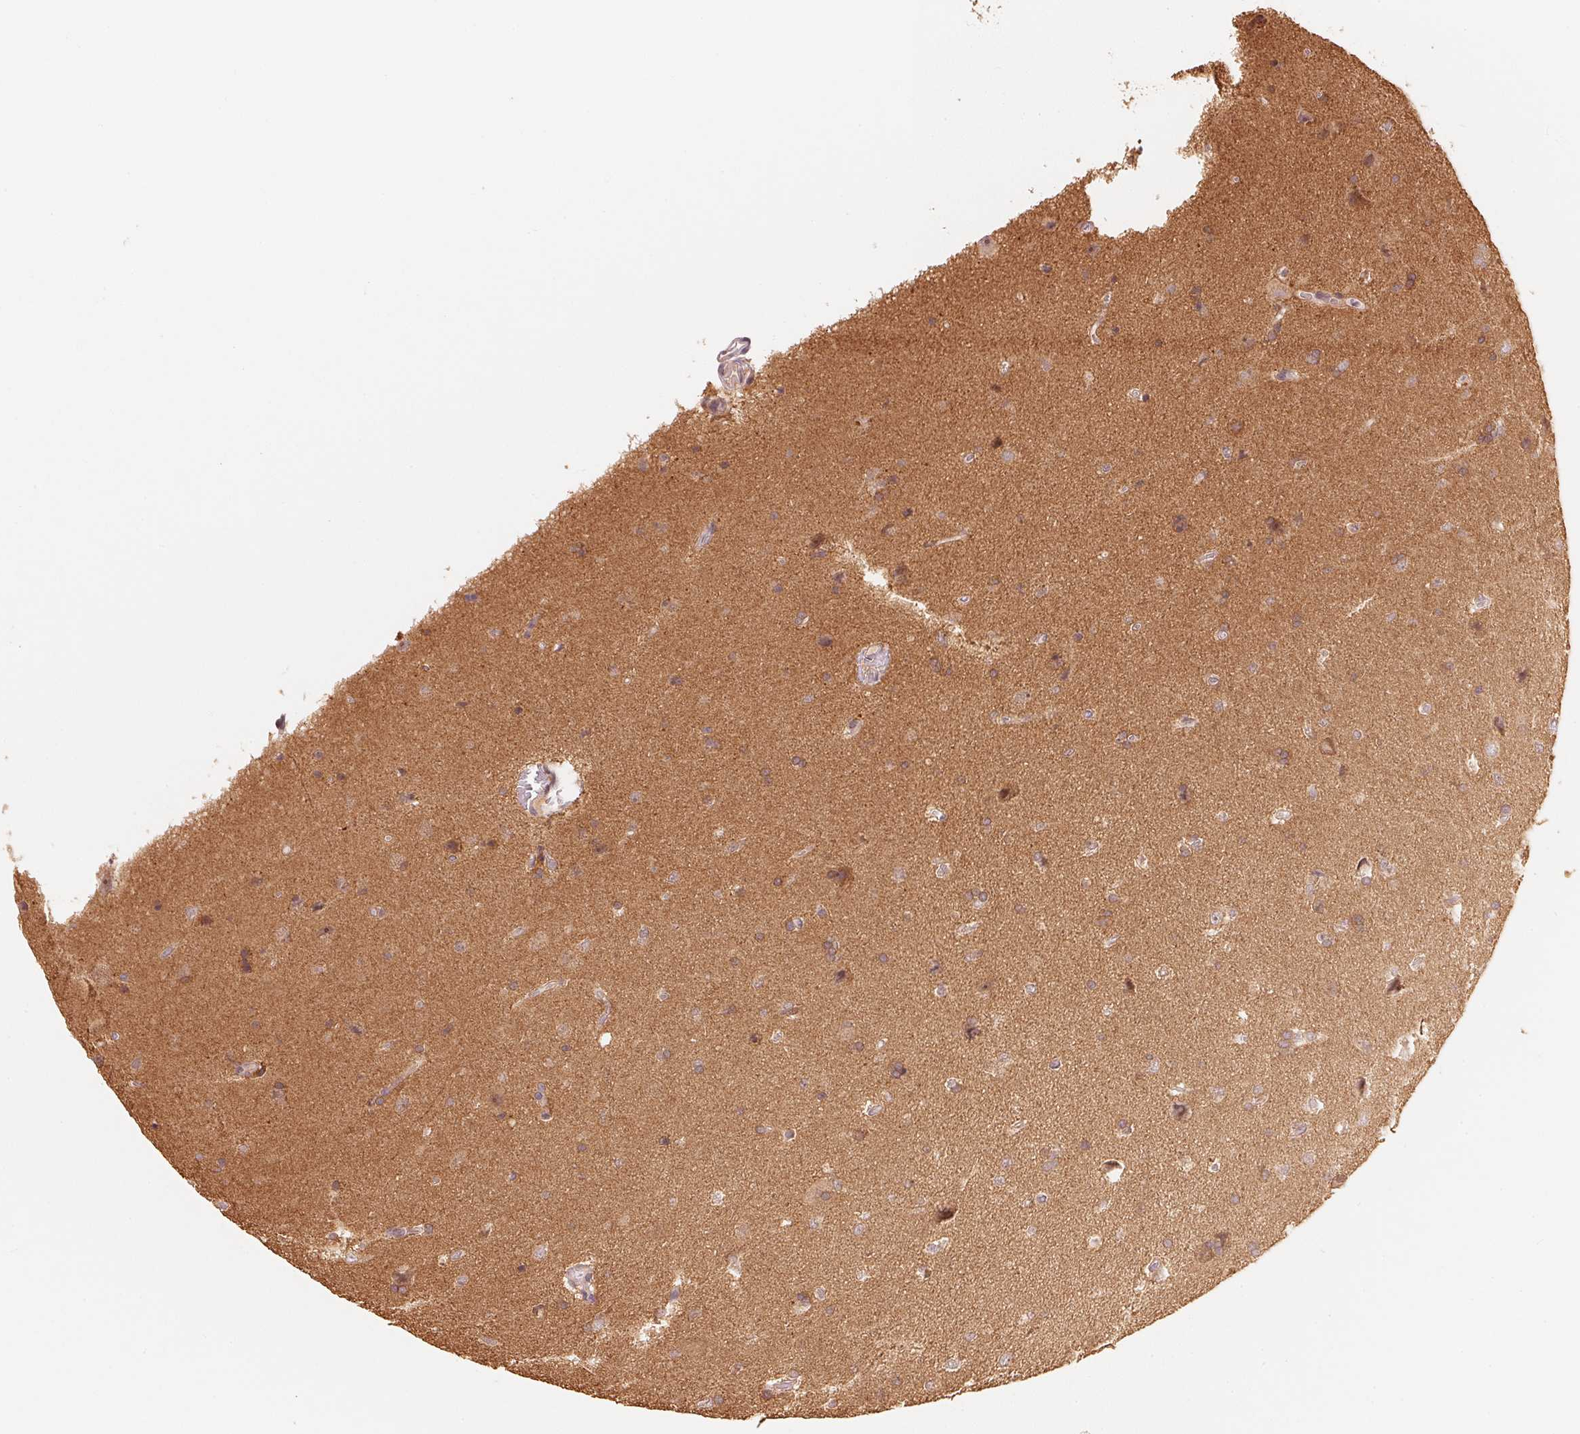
{"staining": {"intensity": "weak", "quantity": "<25%", "location": "cytoplasmic/membranous"}, "tissue": "glioma", "cell_type": "Tumor cells", "image_type": "cancer", "snomed": [{"axis": "morphology", "description": "Glioma, malignant, High grade"}, {"axis": "topography", "description": "Cerebral cortex"}], "caption": "Human malignant high-grade glioma stained for a protein using immunohistochemistry reveals no staining in tumor cells.", "gene": "PRKN", "patient": {"sex": "male", "age": 70}}